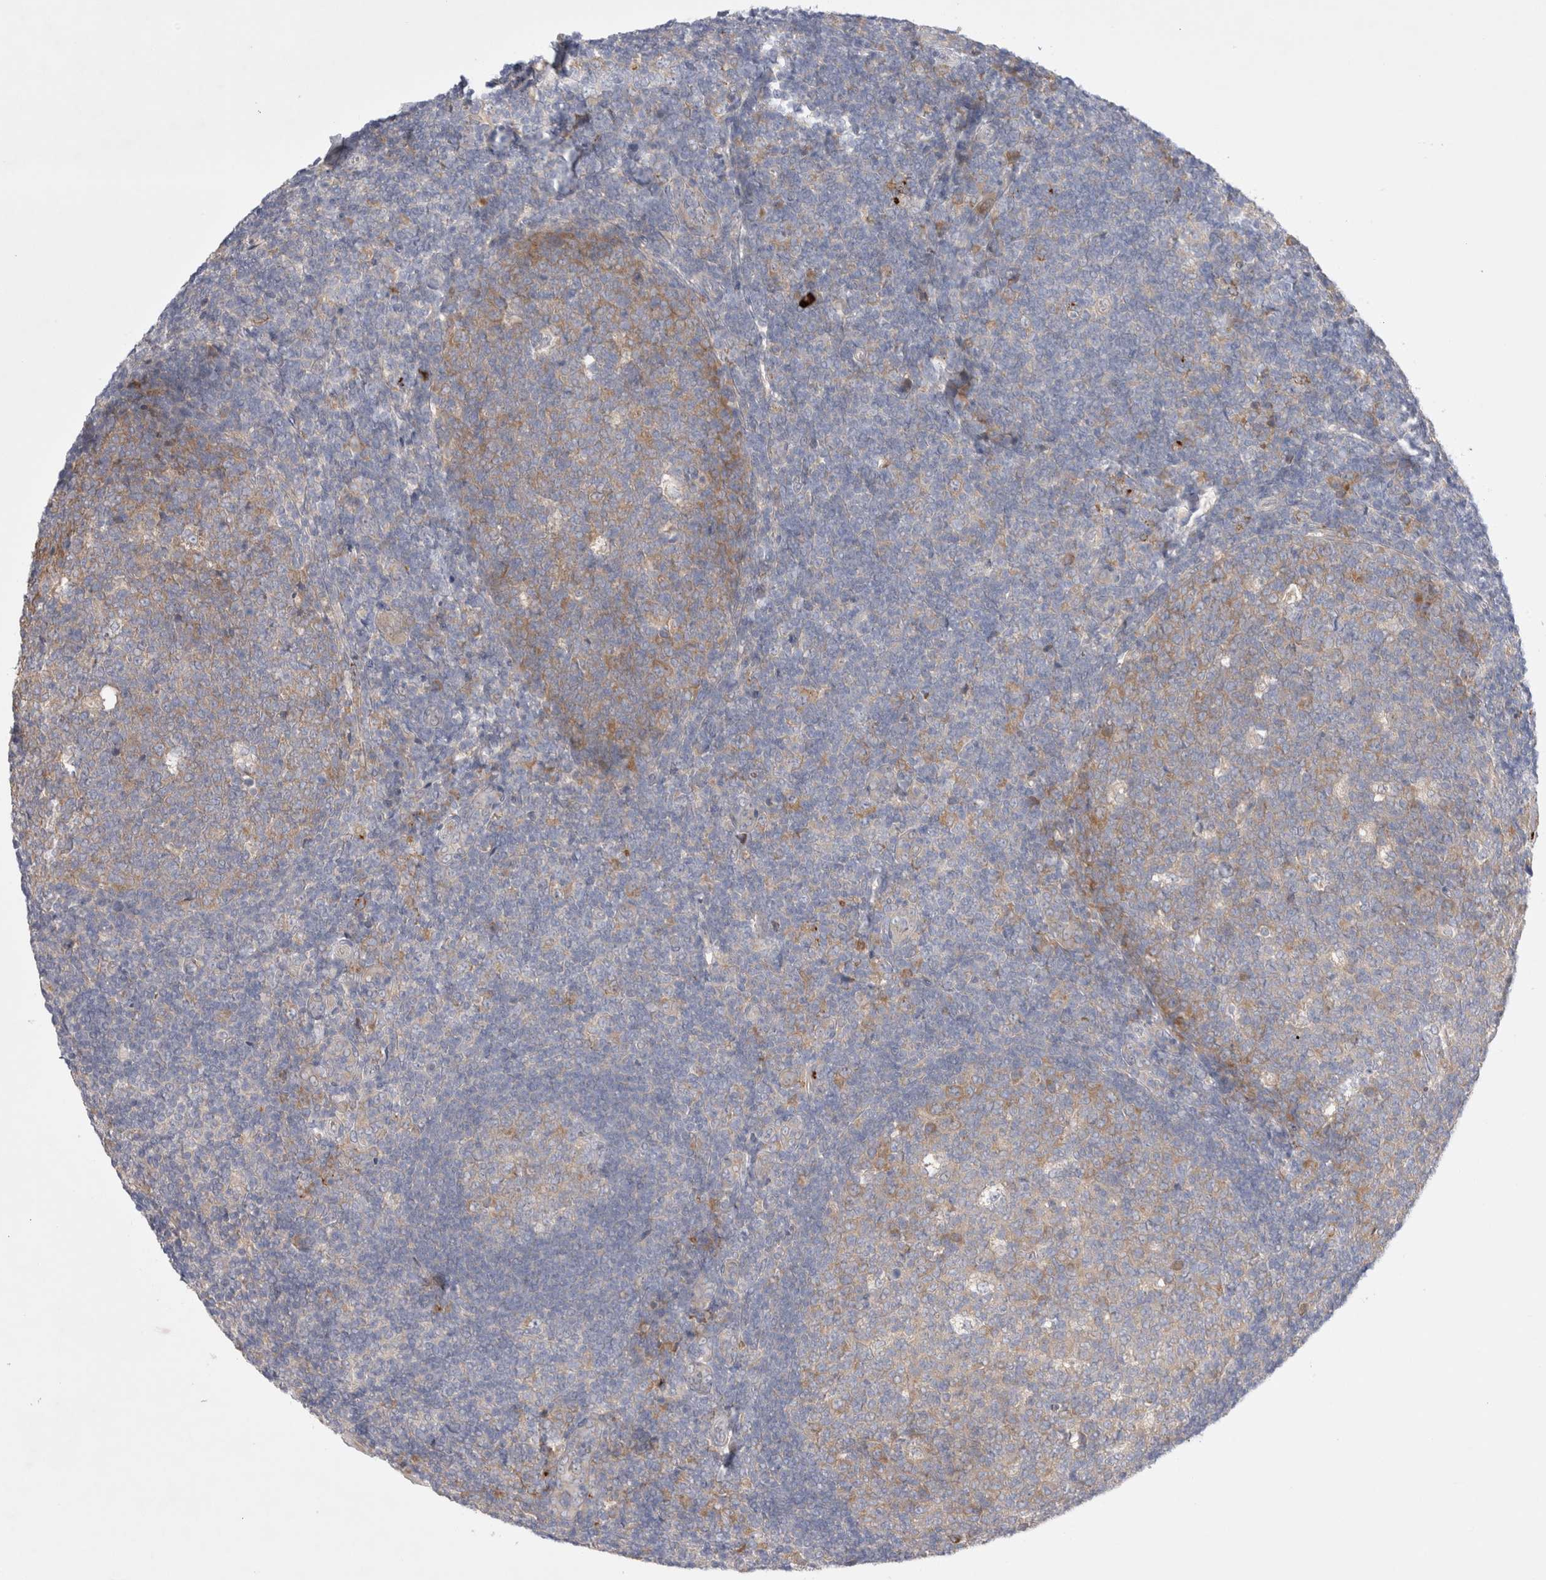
{"staining": {"intensity": "weak", "quantity": "<25%", "location": "cytoplasmic/membranous"}, "tissue": "tonsil", "cell_type": "Germinal center cells", "image_type": "normal", "snomed": [{"axis": "morphology", "description": "Normal tissue, NOS"}, {"axis": "topography", "description": "Tonsil"}], "caption": "Immunohistochemistry image of benign tonsil stained for a protein (brown), which displays no positivity in germinal center cells. The staining was performed using DAB (3,3'-diaminobenzidine) to visualize the protein expression in brown, while the nuclei were stained in blue with hematoxylin (Magnification: 20x).", "gene": "RBM12B", "patient": {"sex": "male", "age": 37}}